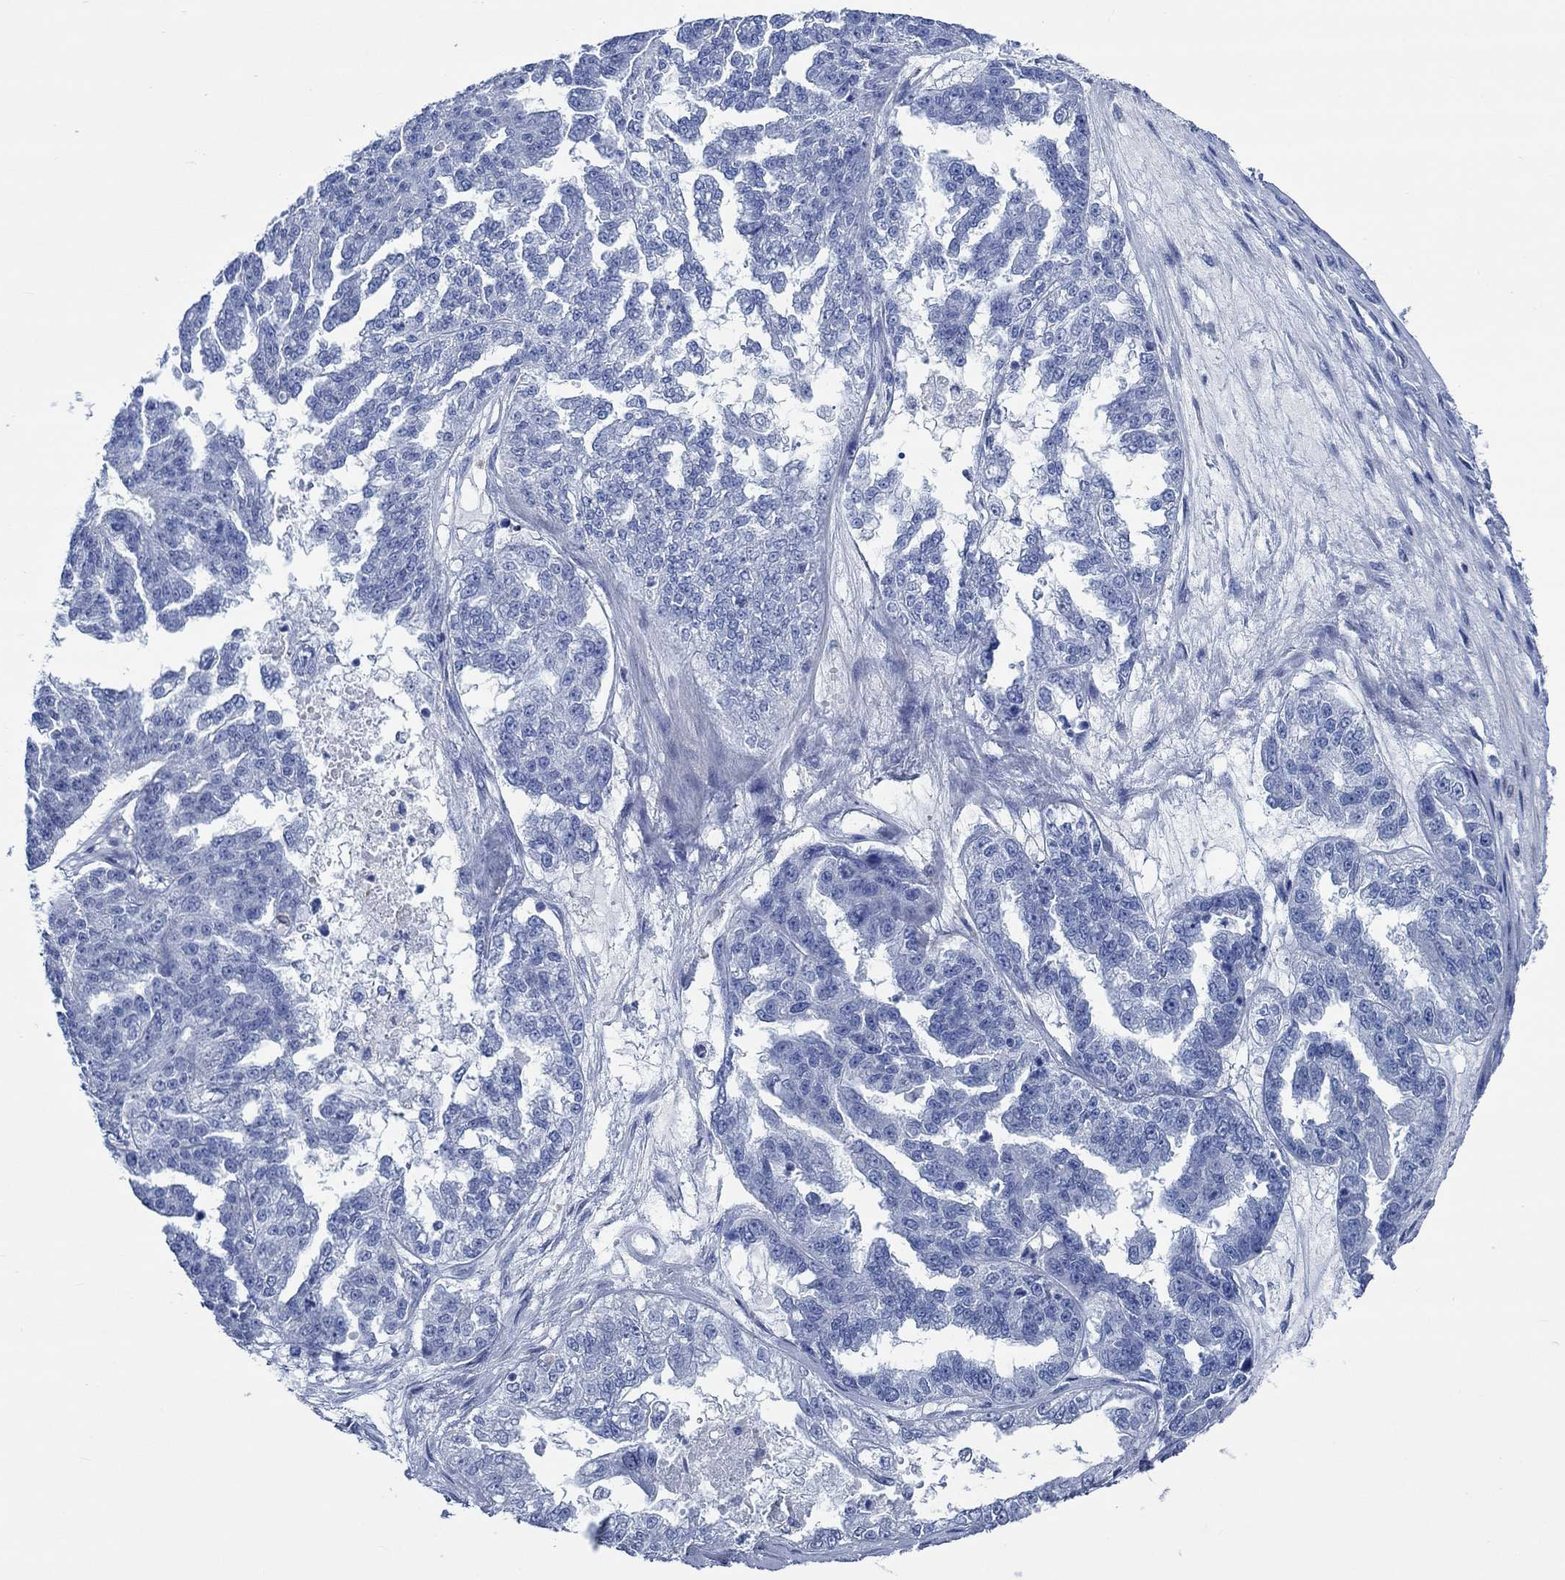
{"staining": {"intensity": "negative", "quantity": "none", "location": "none"}, "tissue": "ovarian cancer", "cell_type": "Tumor cells", "image_type": "cancer", "snomed": [{"axis": "morphology", "description": "Cystadenocarcinoma, serous, NOS"}, {"axis": "topography", "description": "Ovary"}], "caption": "Ovarian cancer (serous cystadenocarcinoma) stained for a protein using IHC reveals no staining tumor cells.", "gene": "SVEP1", "patient": {"sex": "female", "age": 58}}